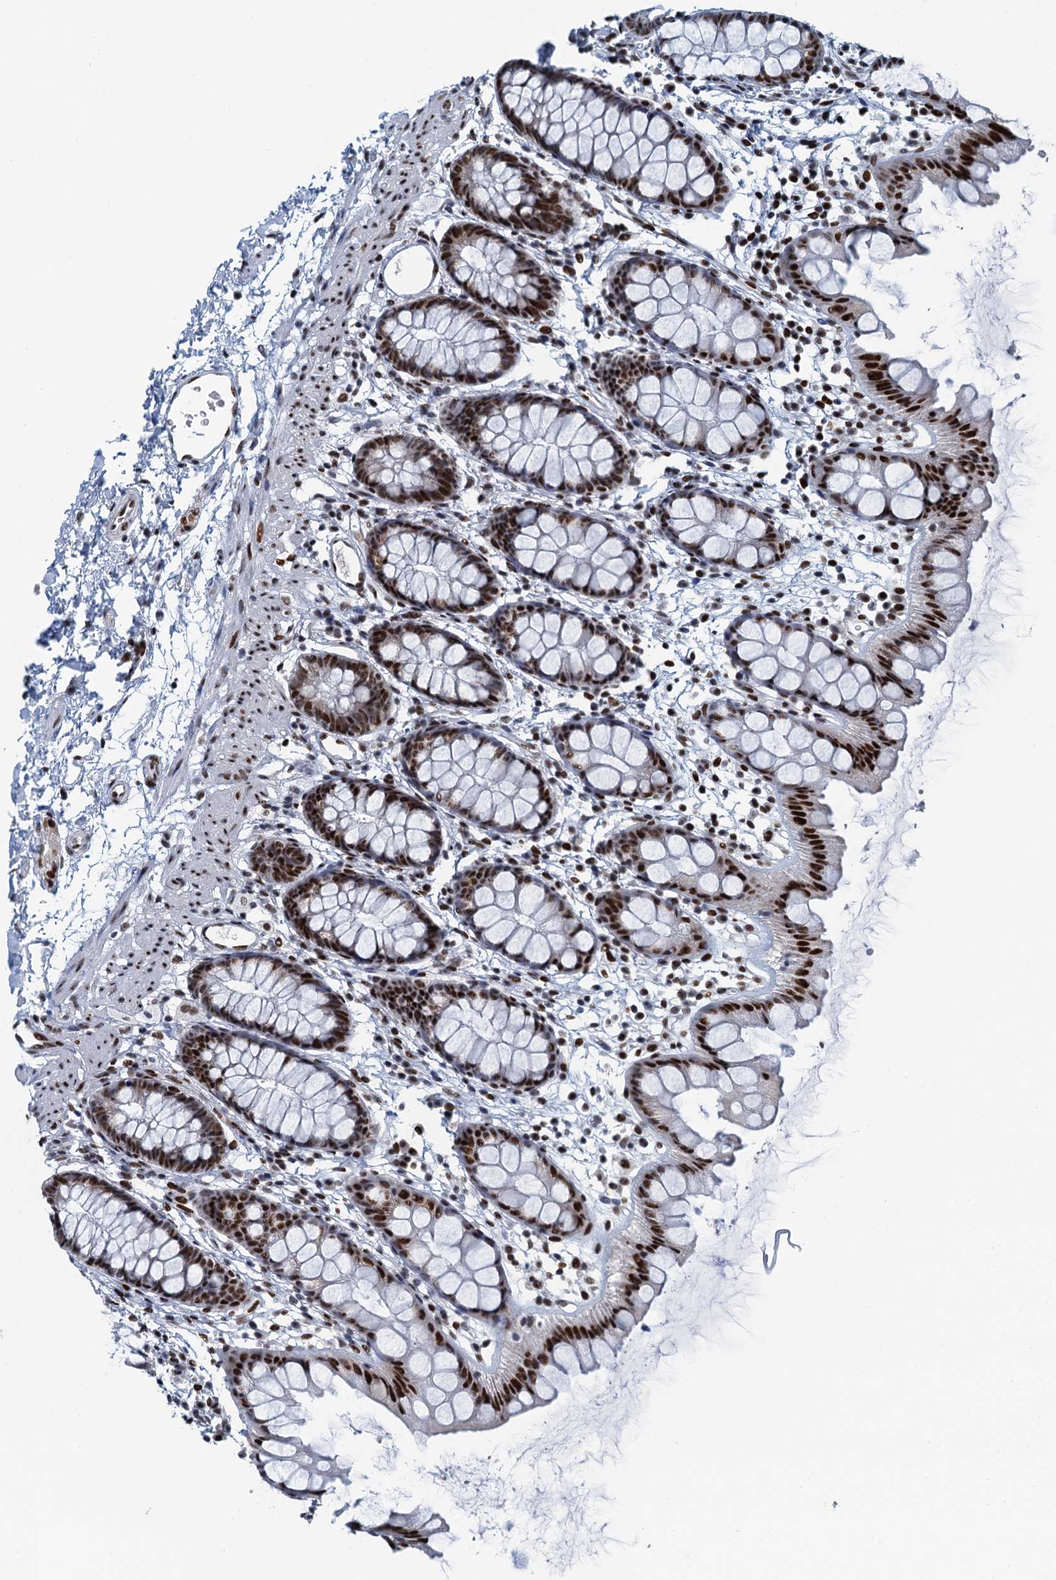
{"staining": {"intensity": "strong", "quantity": ">75%", "location": "nuclear"}, "tissue": "rectum", "cell_type": "Glandular cells", "image_type": "normal", "snomed": [{"axis": "morphology", "description": "Normal tissue, NOS"}, {"axis": "topography", "description": "Rectum"}], "caption": "About >75% of glandular cells in benign rectum exhibit strong nuclear protein positivity as visualized by brown immunohistochemical staining.", "gene": "TTLL9", "patient": {"sex": "female", "age": 65}}